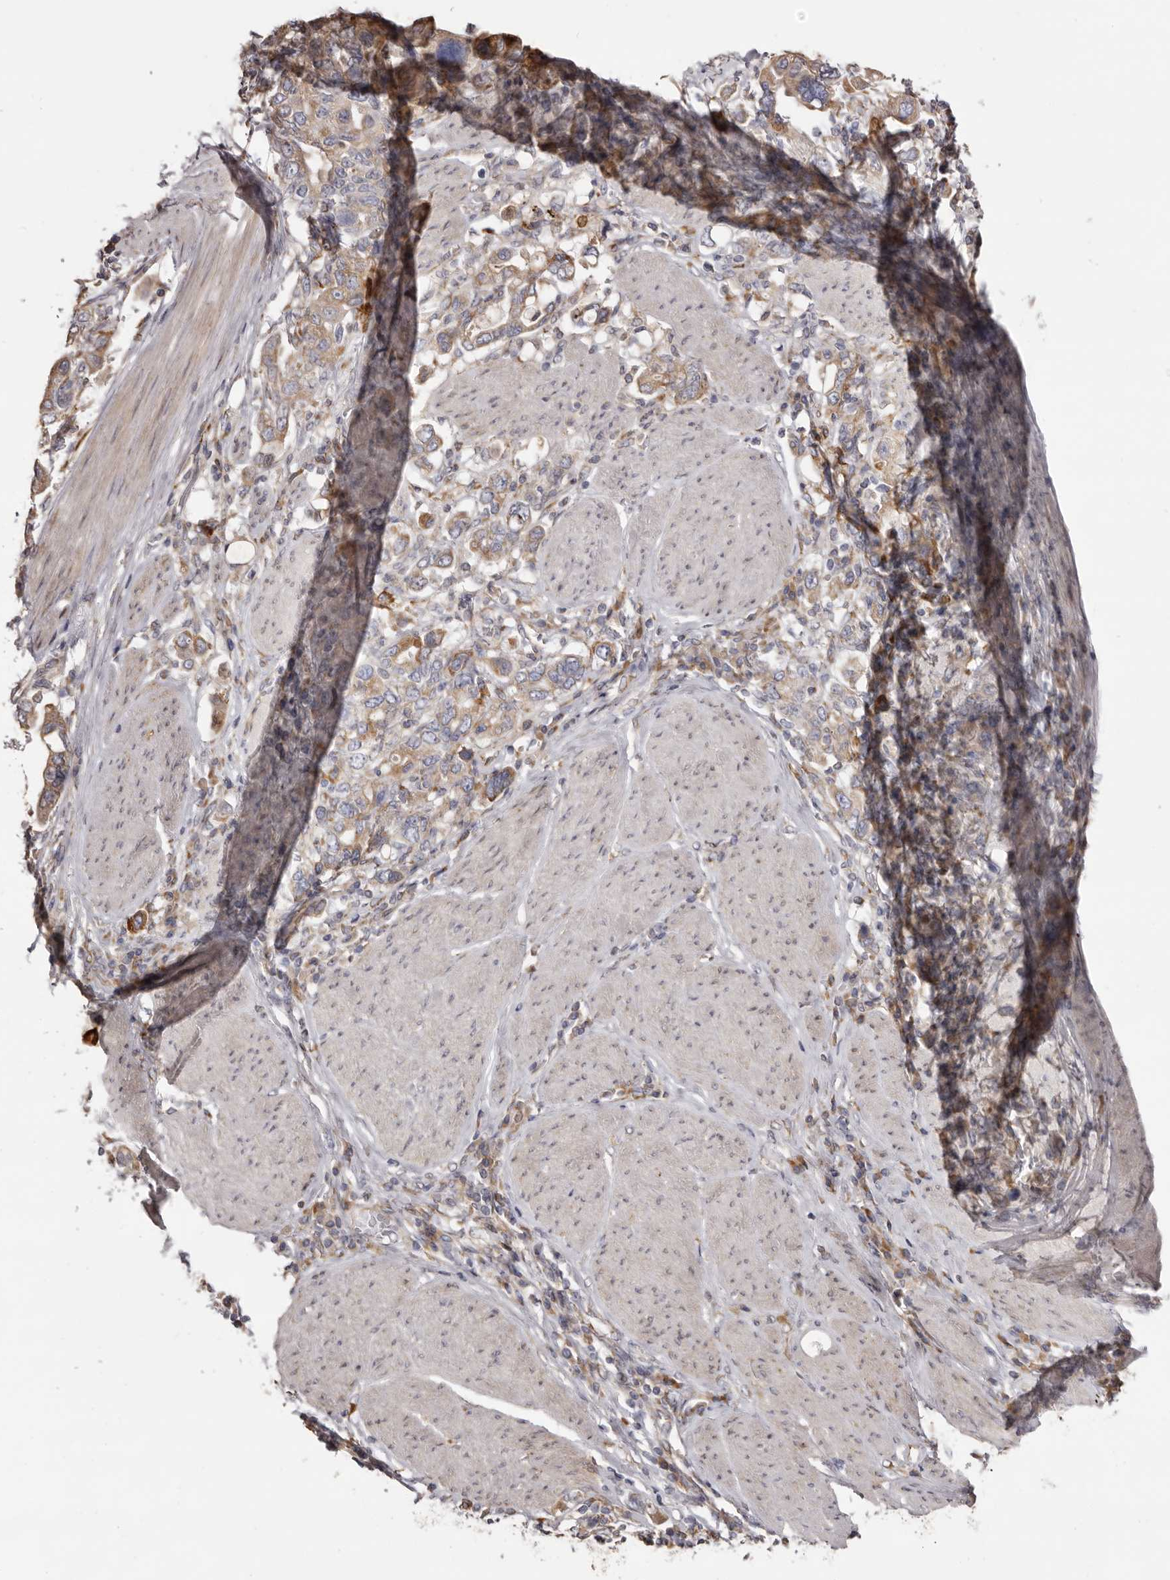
{"staining": {"intensity": "moderate", "quantity": ">75%", "location": "cytoplasmic/membranous"}, "tissue": "stomach cancer", "cell_type": "Tumor cells", "image_type": "cancer", "snomed": [{"axis": "morphology", "description": "Adenocarcinoma, NOS"}, {"axis": "topography", "description": "Stomach, upper"}], "caption": "Immunohistochemical staining of human stomach adenocarcinoma reveals medium levels of moderate cytoplasmic/membranous protein expression in approximately >75% of tumor cells.", "gene": "PIGX", "patient": {"sex": "male", "age": 62}}